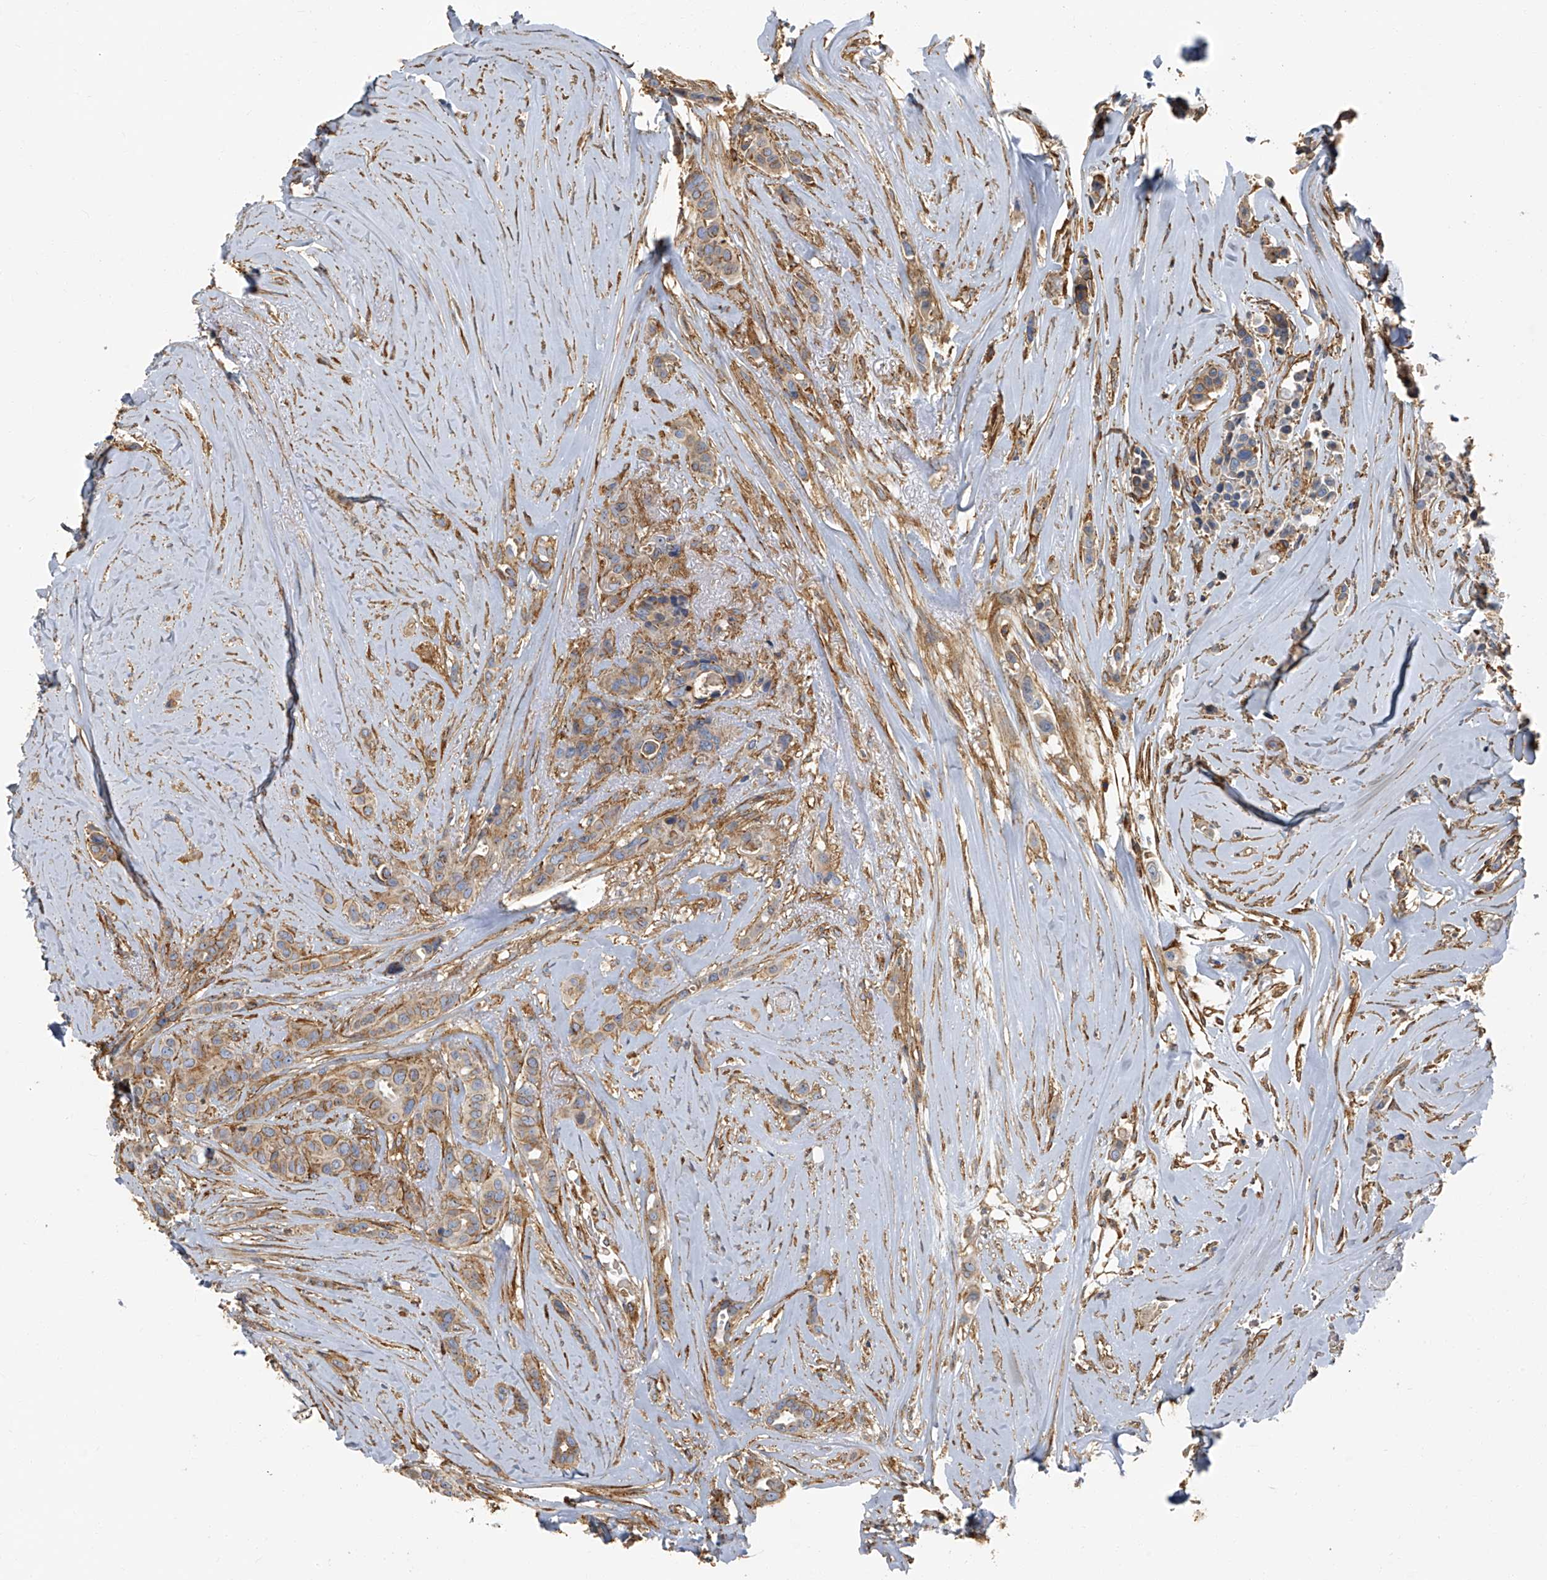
{"staining": {"intensity": "moderate", "quantity": ">75%", "location": "cytoplasmic/membranous"}, "tissue": "breast cancer", "cell_type": "Tumor cells", "image_type": "cancer", "snomed": [{"axis": "morphology", "description": "Lobular carcinoma"}, {"axis": "topography", "description": "Breast"}], "caption": "Human lobular carcinoma (breast) stained for a protein (brown) reveals moderate cytoplasmic/membranous positive expression in approximately >75% of tumor cells.", "gene": "SEPTIN7", "patient": {"sex": "female", "age": 51}}